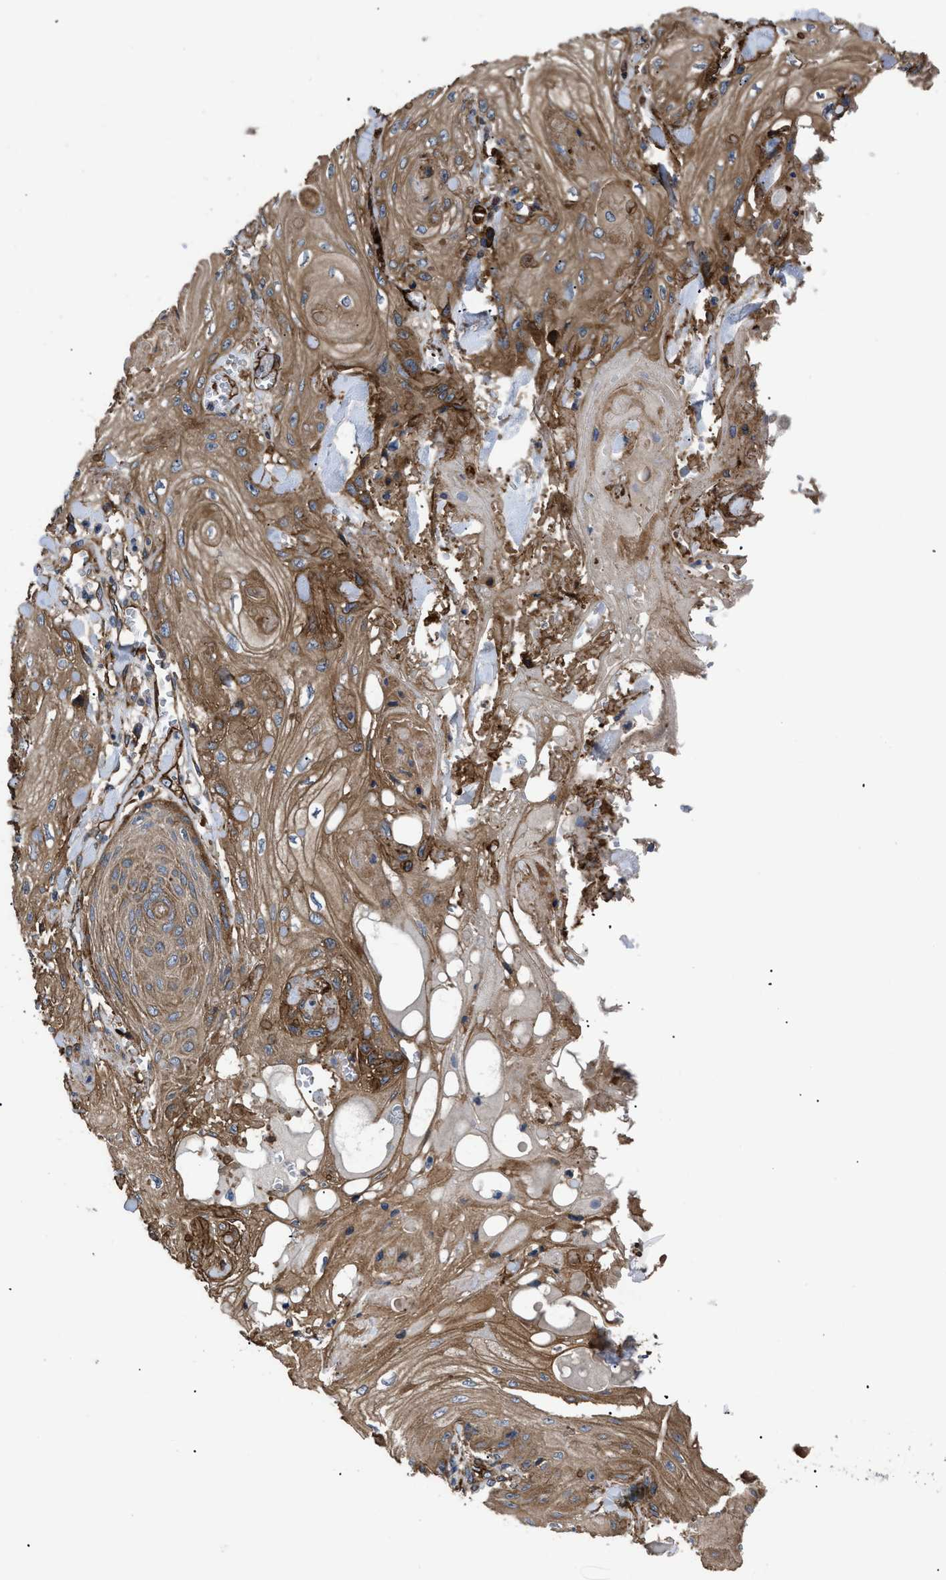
{"staining": {"intensity": "moderate", "quantity": ">75%", "location": "cytoplasmic/membranous"}, "tissue": "skin cancer", "cell_type": "Tumor cells", "image_type": "cancer", "snomed": [{"axis": "morphology", "description": "Squamous cell carcinoma, NOS"}, {"axis": "topography", "description": "Skin"}], "caption": "Protein expression analysis of human squamous cell carcinoma (skin) reveals moderate cytoplasmic/membranous expression in approximately >75% of tumor cells. The staining is performed using DAB (3,3'-diaminobenzidine) brown chromogen to label protein expression. The nuclei are counter-stained blue using hematoxylin.", "gene": "NT5E", "patient": {"sex": "male", "age": 74}}